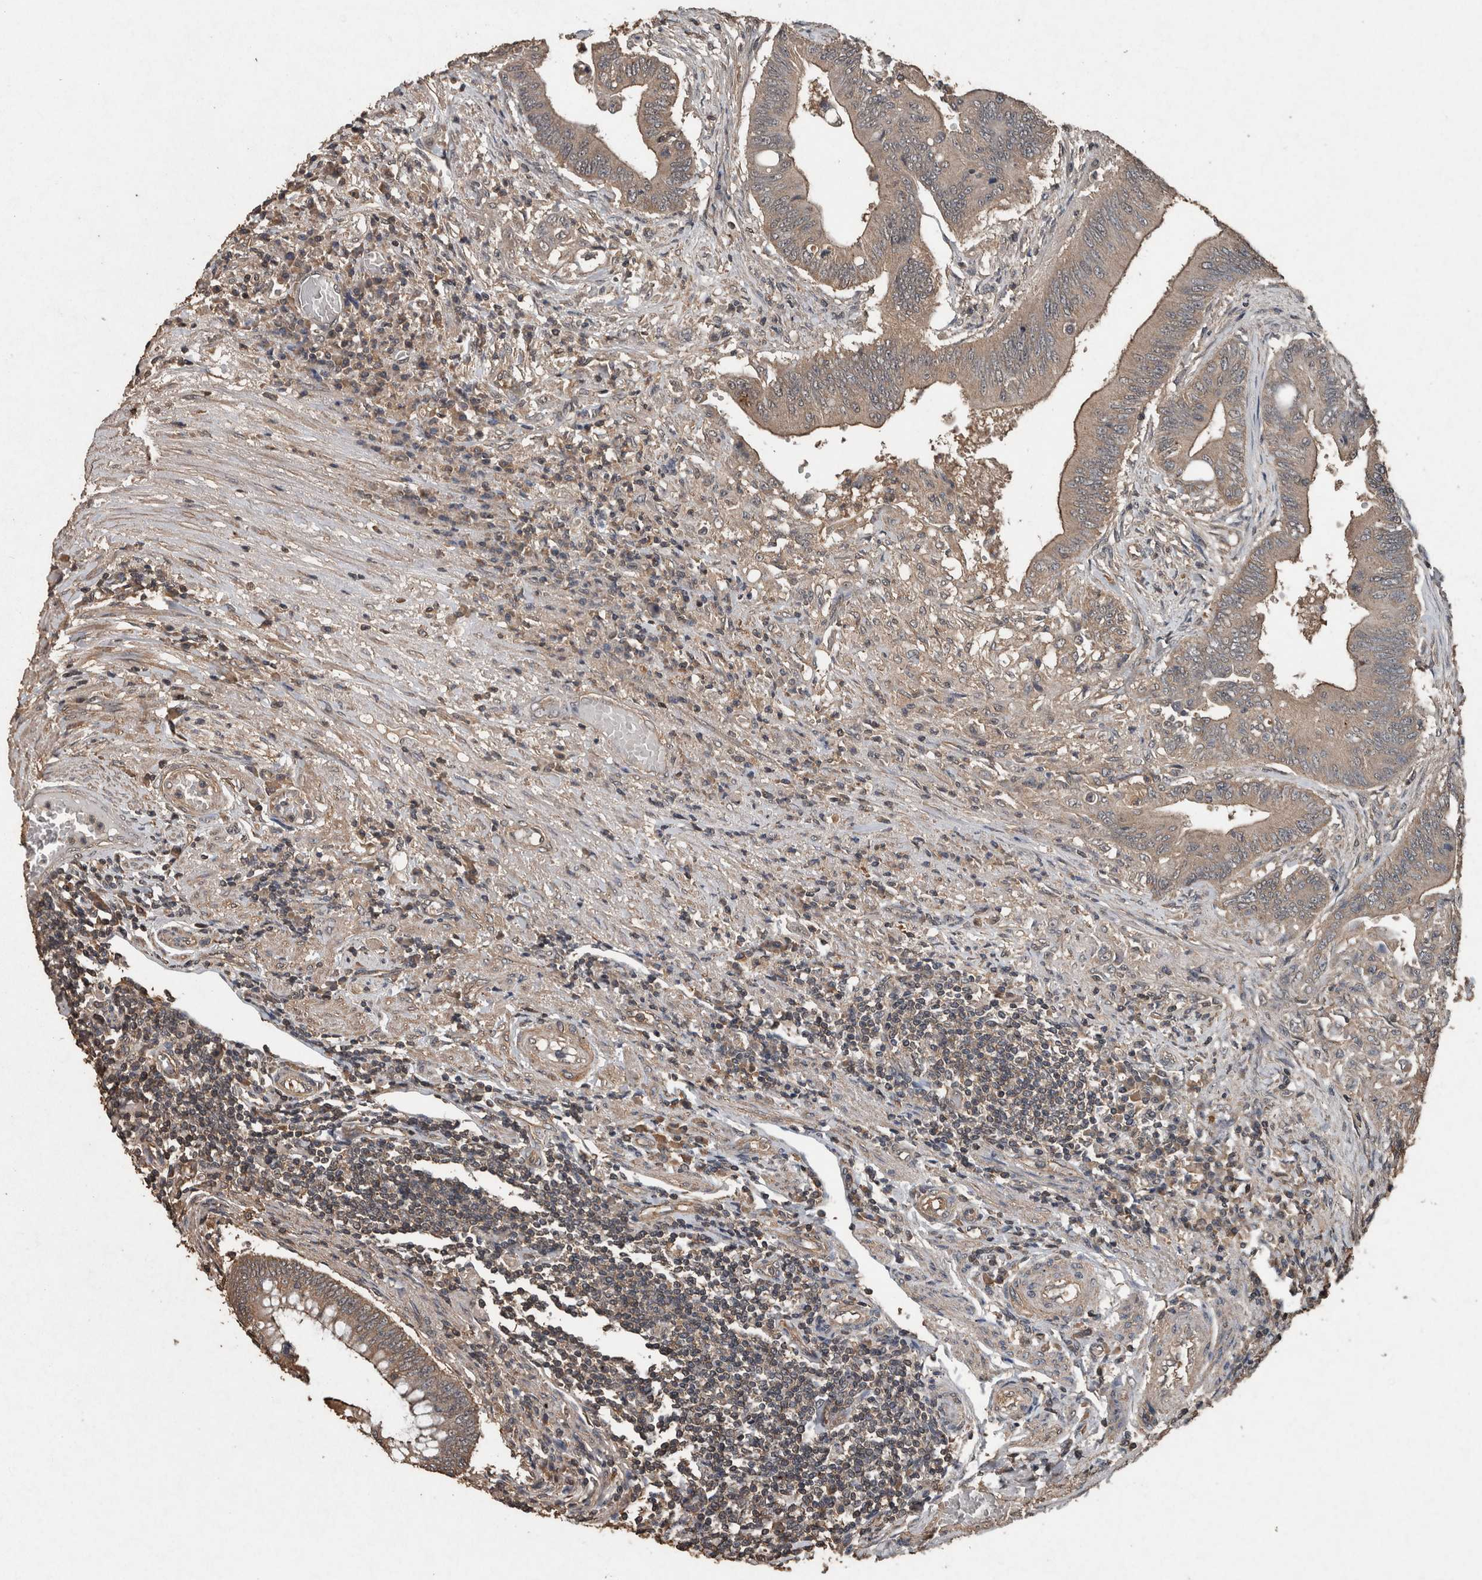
{"staining": {"intensity": "moderate", "quantity": ">75%", "location": "cytoplasmic/membranous"}, "tissue": "colorectal cancer", "cell_type": "Tumor cells", "image_type": "cancer", "snomed": [{"axis": "morphology", "description": "Adenoma, NOS"}, {"axis": "morphology", "description": "Adenocarcinoma, NOS"}, {"axis": "topography", "description": "Colon"}], "caption": "High-magnification brightfield microscopy of colorectal cancer stained with DAB (3,3'-diaminobenzidine) (brown) and counterstained with hematoxylin (blue). tumor cells exhibit moderate cytoplasmic/membranous expression is appreciated in about>75% of cells. (DAB IHC, brown staining for protein, blue staining for nuclei).", "gene": "FGFRL1", "patient": {"sex": "male", "age": 79}}